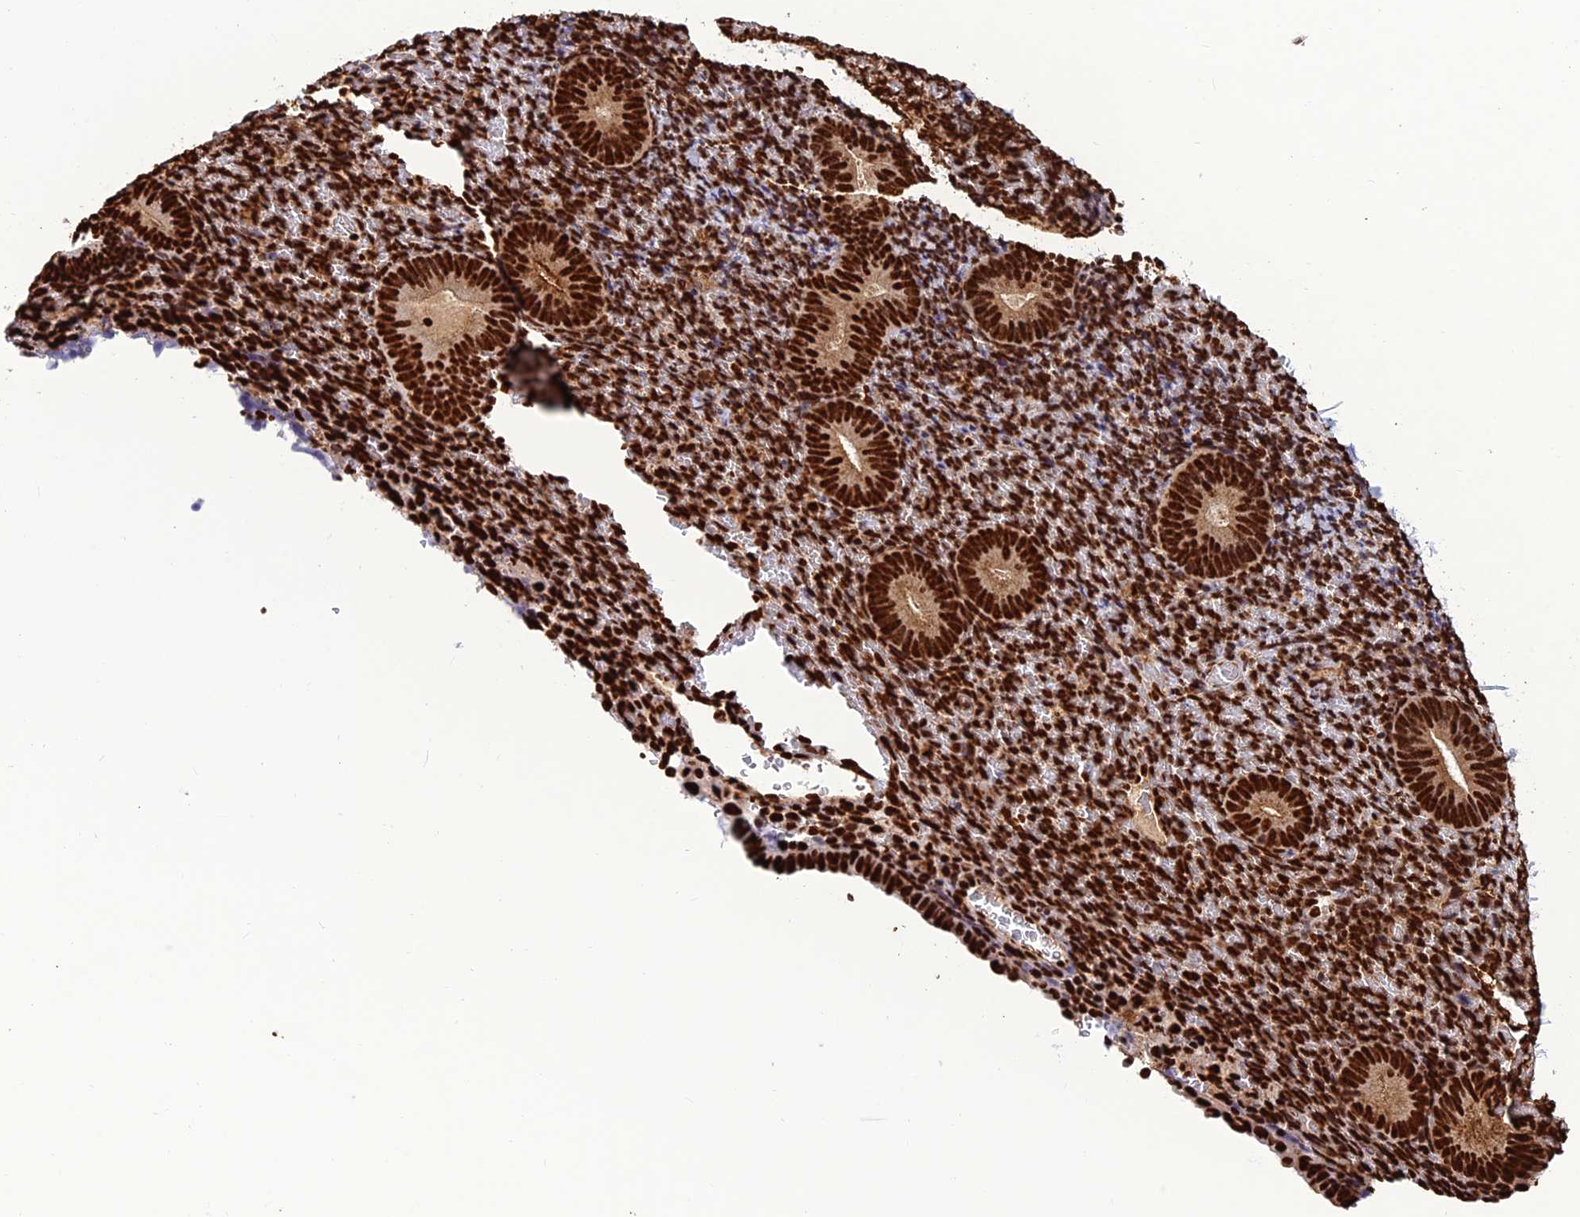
{"staining": {"intensity": "strong", "quantity": ">75%", "location": "nuclear"}, "tissue": "endometrium", "cell_type": "Cells in endometrial stroma", "image_type": "normal", "snomed": [{"axis": "morphology", "description": "Normal tissue, NOS"}, {"axis": "topography", "description": "Endometrium"}], "caption": "IHC staining of unremarkable endometrium, which demonstrates high levels of strong nuclear positivity in about >75% of cells in endometrial stroma indicating strong nuclear protein expression. The staining was performed using DAB (3,3'-diaminobenzidine) (brown) for protein detection and nuclei were counterstained in hematoxylin (blue).", "gene": "INO80E", "patient": {"sex": "female", "age": 51}}